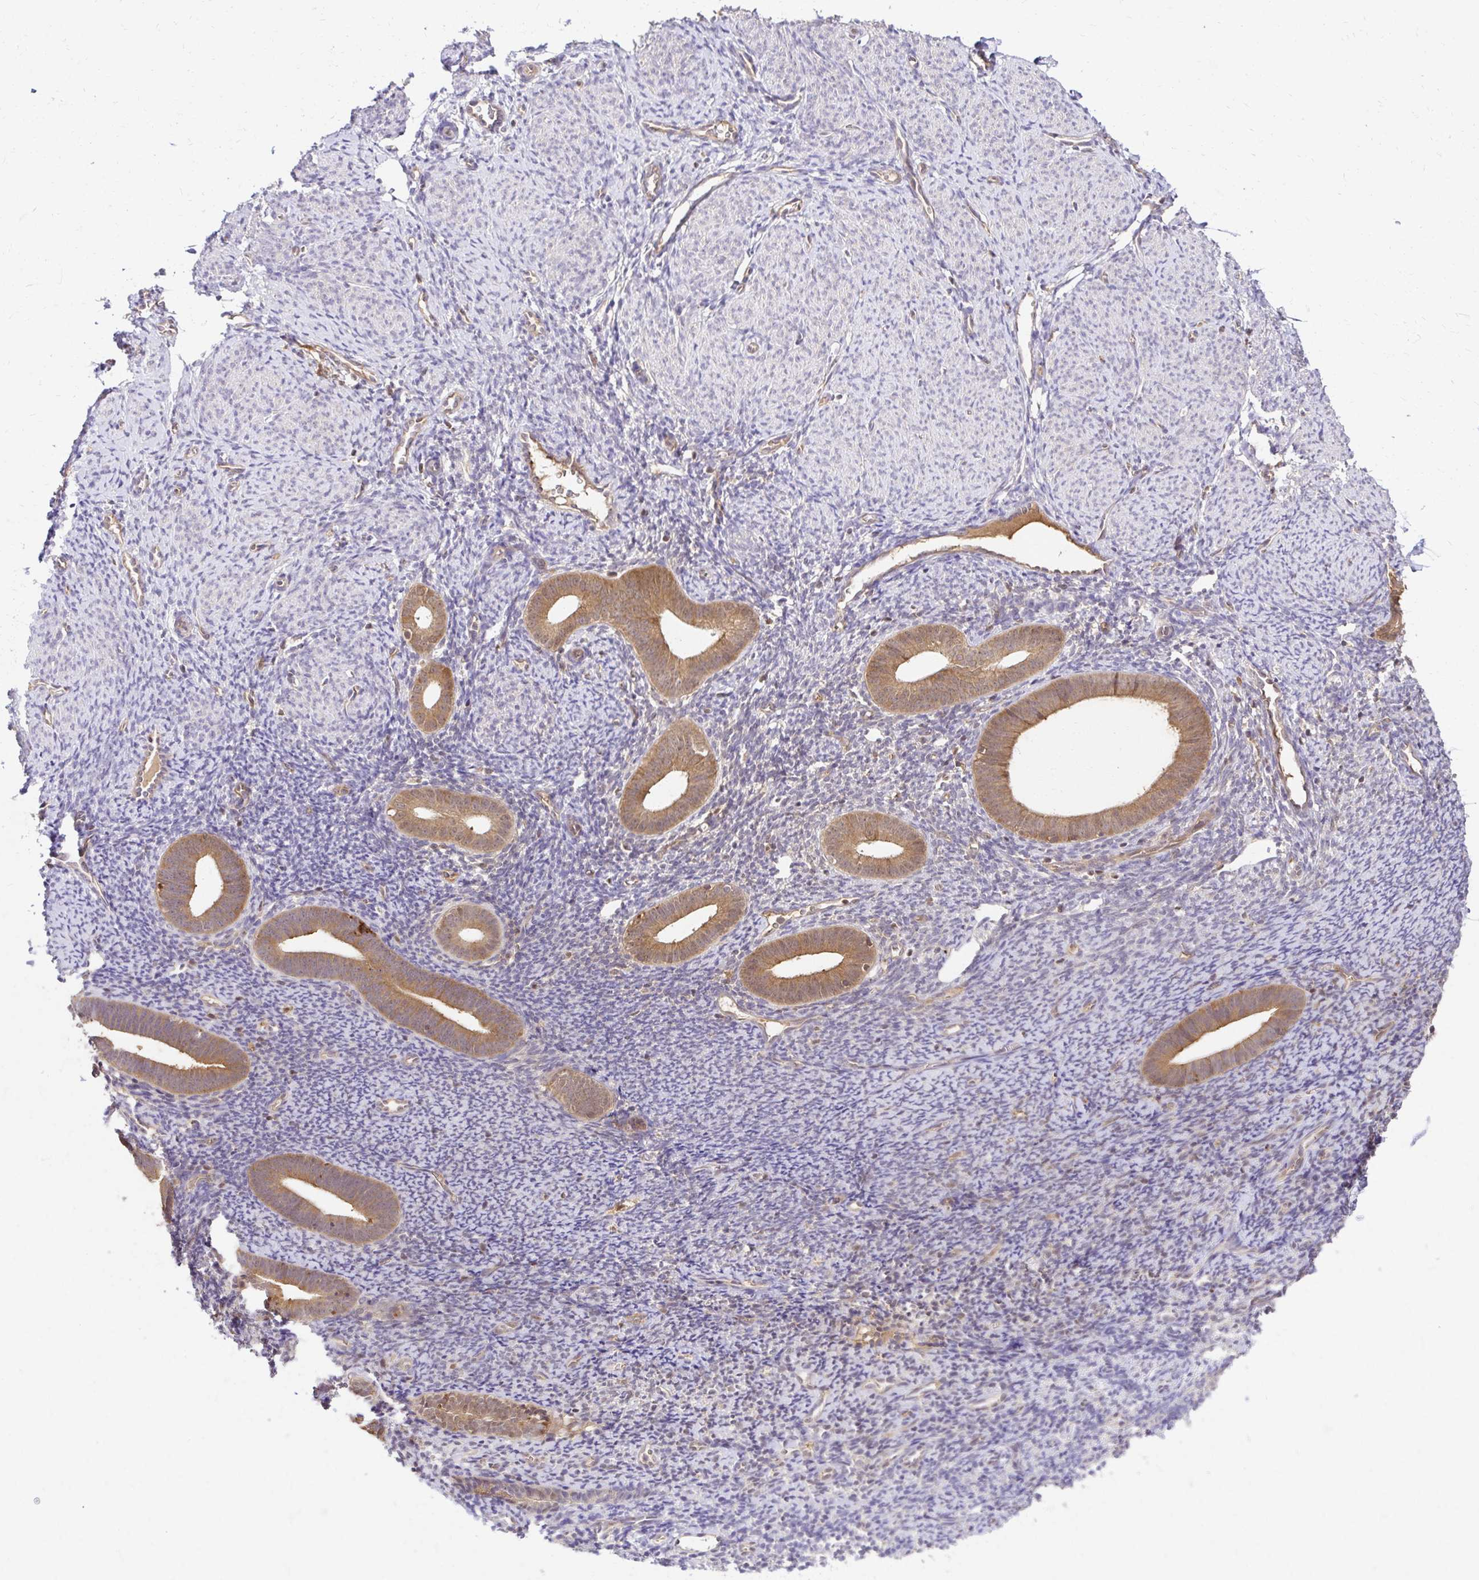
{"staining": {"intensity": "moderate", "quantity": "<25%", "location": "cytoplasmic/membranous,nuclear"}, "tissue": "endometrium", "cell_type": "Cells in endometrial stroma", "image_type": "normal", "snomed": [{"axis": "morphology", "description": "Normal tissue, NOS"}, {"axis": "topography", "description": "Endometrium"}], "caption": "The immunohistochemical stain labels moderate cytoplasmic/membranous,nuclear positivity in cells in endometrial stroma of benign endometrium. The staining is performed using DAB brown chromogen to label protein expression. The nuclei are counter-stained blue using hematoxylin.", "gene": "PSMA4", "patient": {"sex": "female", "age": 39}}